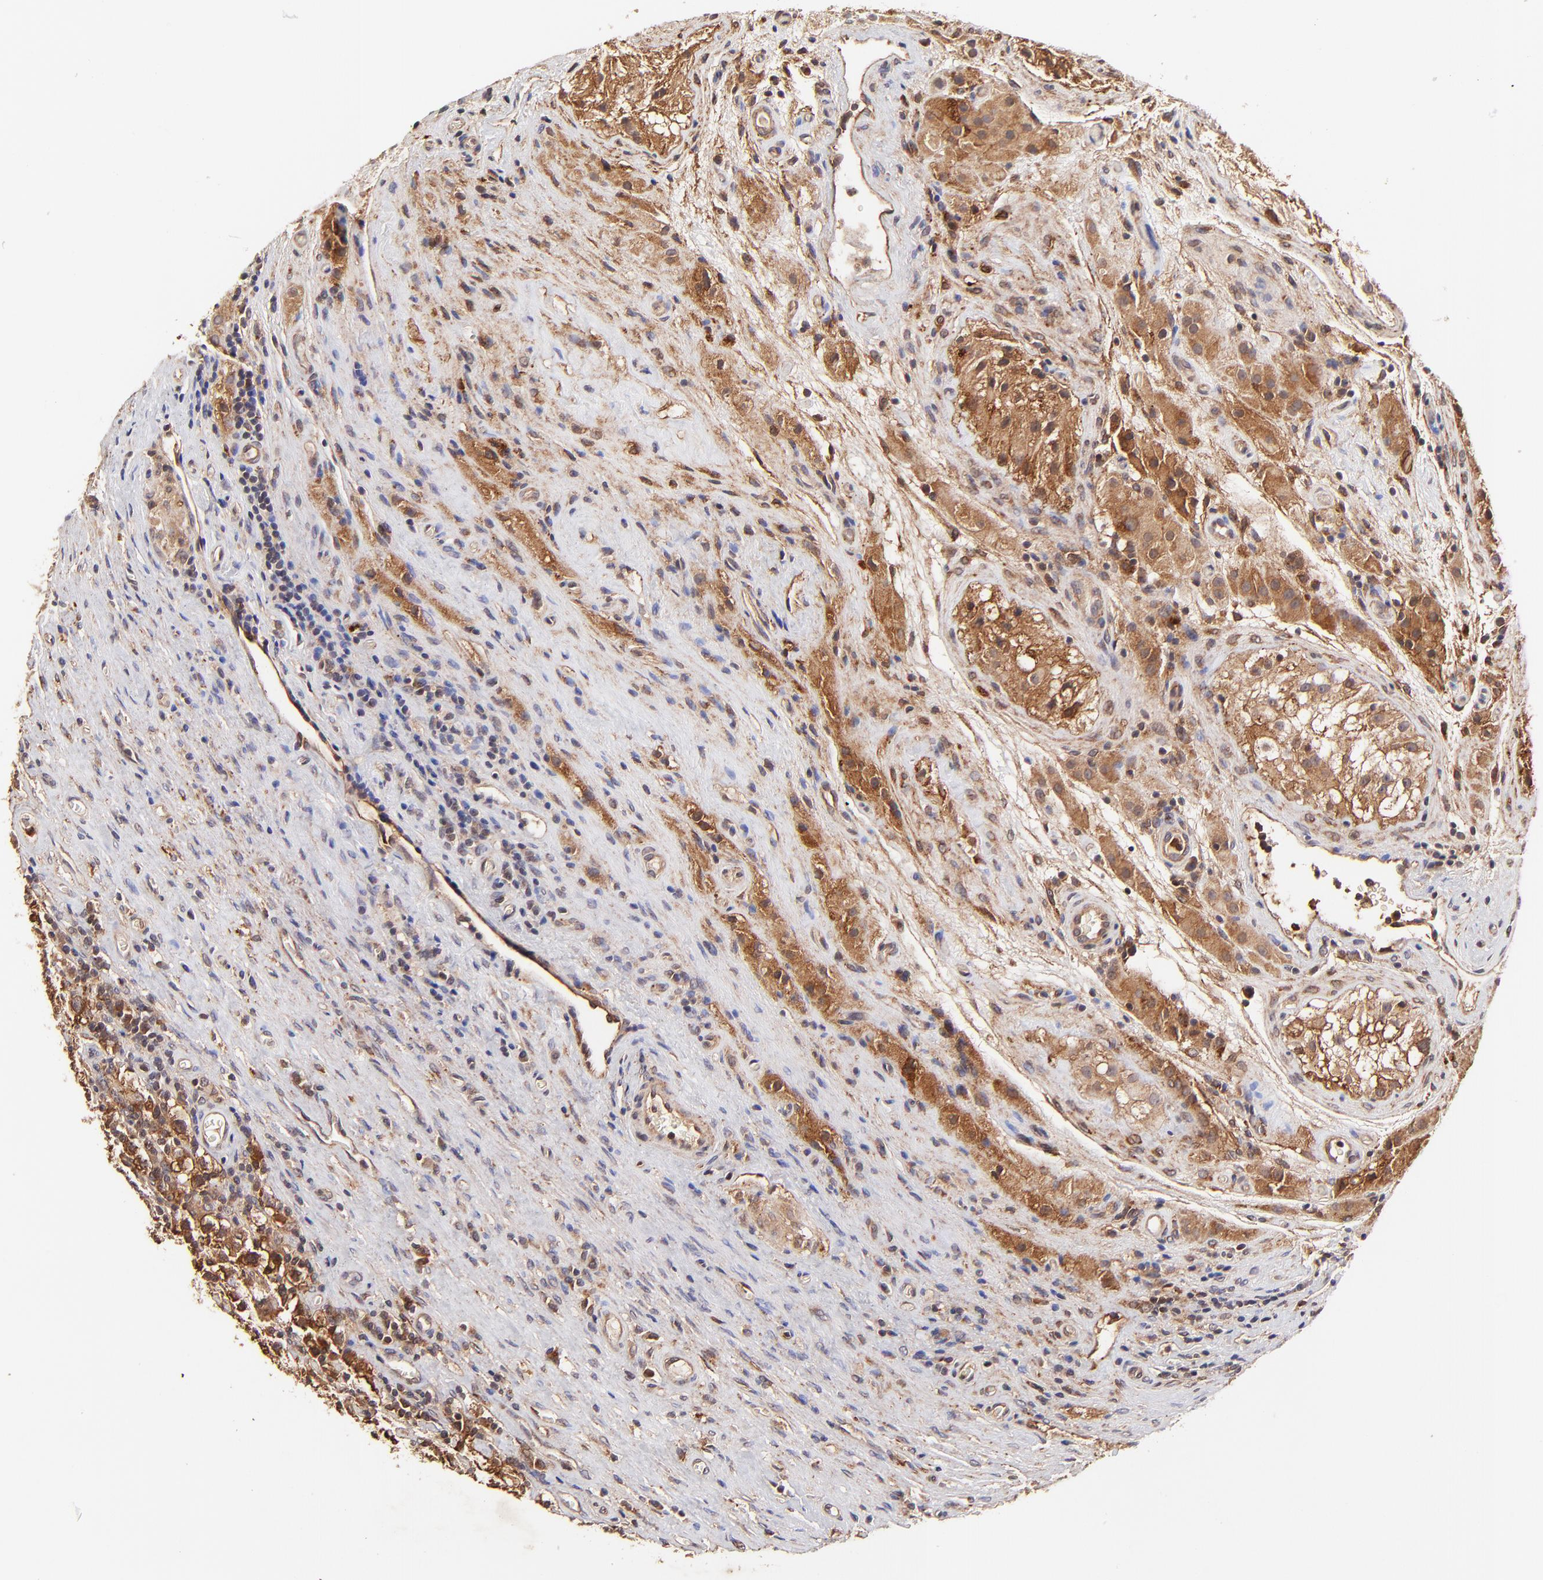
{"staining": {"intensity": "strong", "quantity": ">75%", "location": "cytoplasmic/membranous"}, "tissue": "testis cancer", "cell_type": "Tumor cells", "image_type": "cancer", "snomed": [{"axis": "morphology", "description": "Seminoma, NOS"}, {"axis": "topography", "description": "Testis"}], "caption": "Testis seminoma stained for a protein reveals strong cytoplasmic/membranous positivity in tumor cells.", "gene": "ITGB1", "patient": {"sex": "male", "age": 43}}